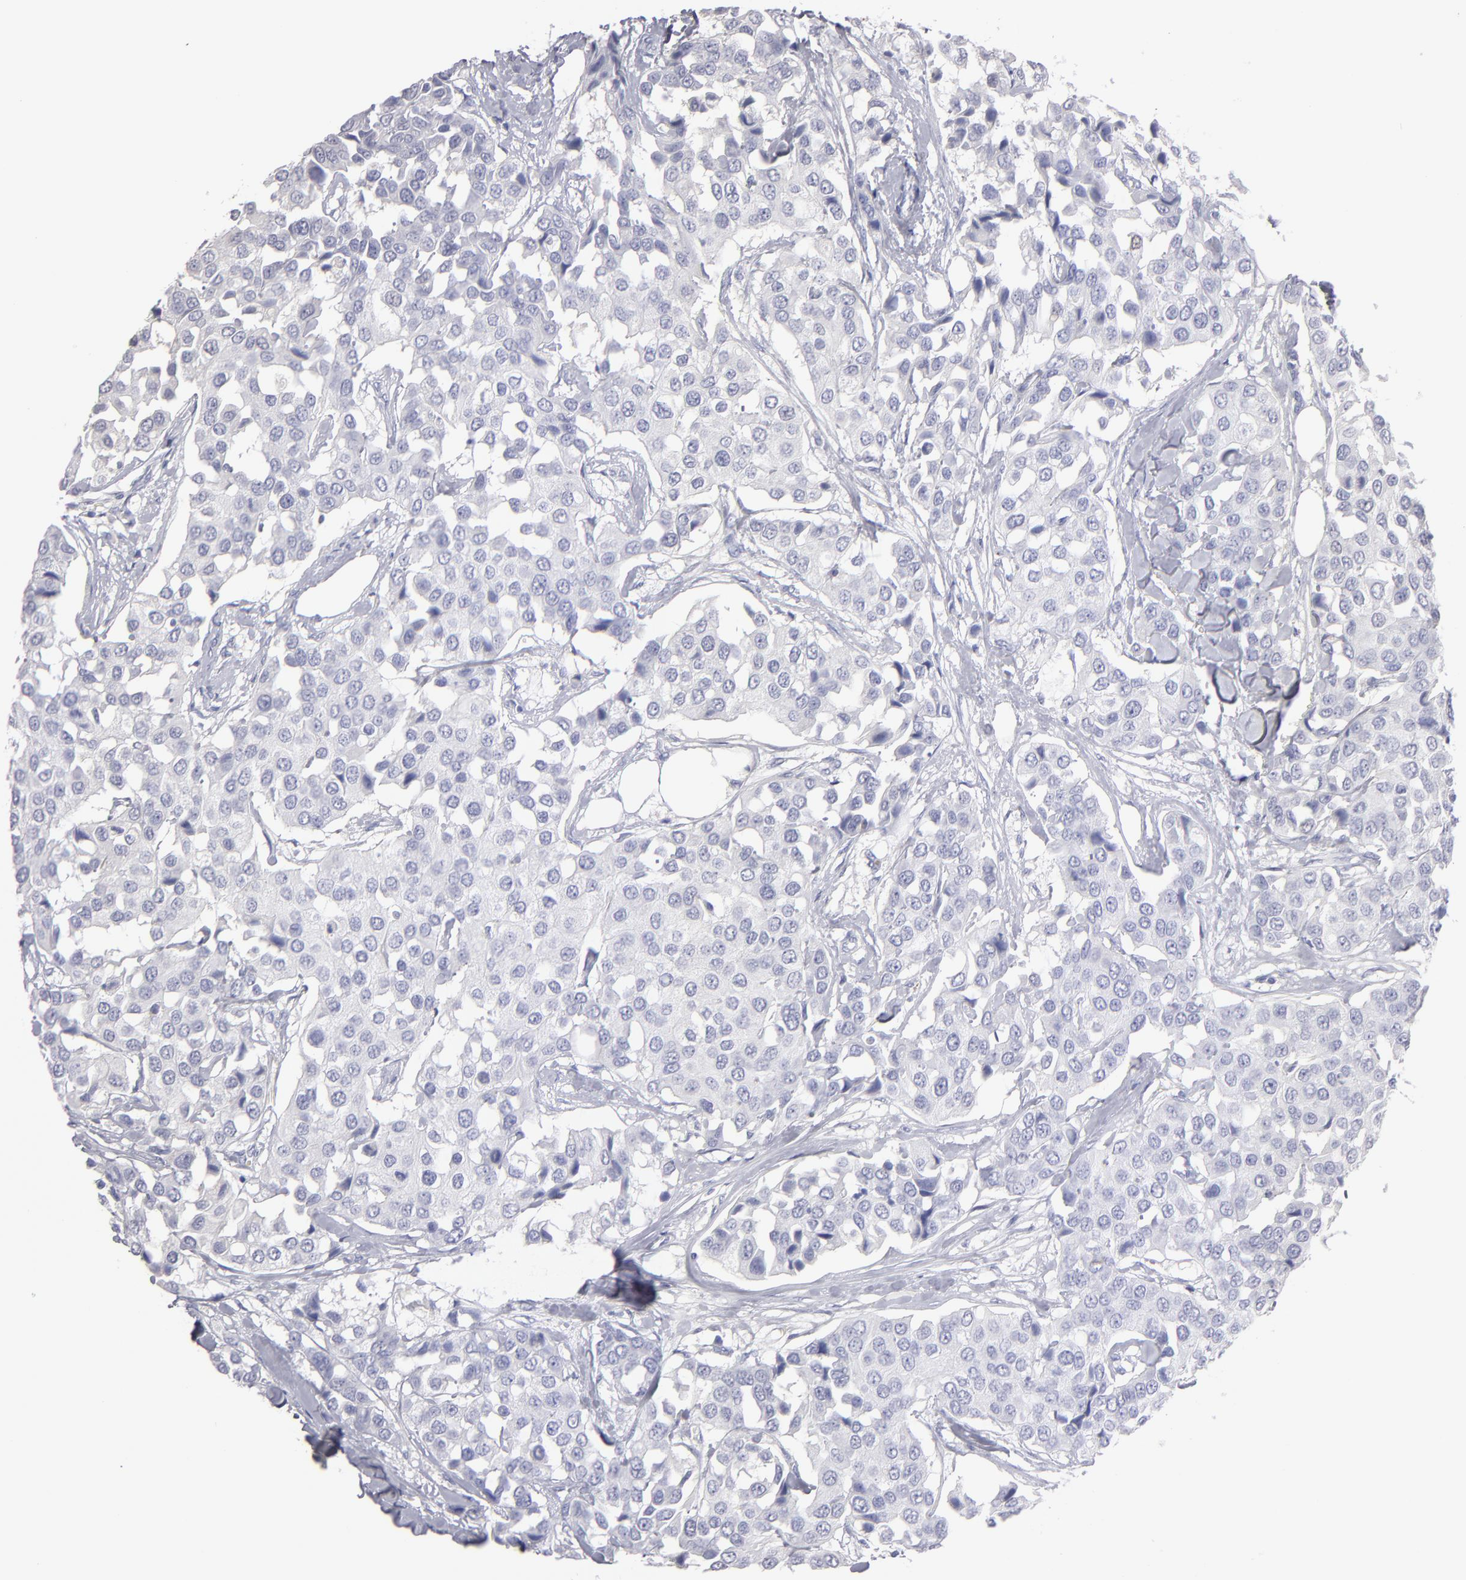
{"staining": {"intensity": "negative", "quantity": "none", "location": "none"}, "tissue": "breast cancer", "cell_type": "Tumor cells", "image_type": "cancer", "snomed": [{"axis": "morphology", "description": "Duct carcinoma"}, {"axis": "topography", "description": "Breast"}], "caption": "The photomicrograph displays no significant staining in tumor cells of intraductal carcinoma (breast). (DAB (3,3'-diaminobenzidine) immunohistochemistry visualized using brightfield microscopy, high magnification).", "gene": "ABCC4", "patient": {"sex": "female", "age": 80}}